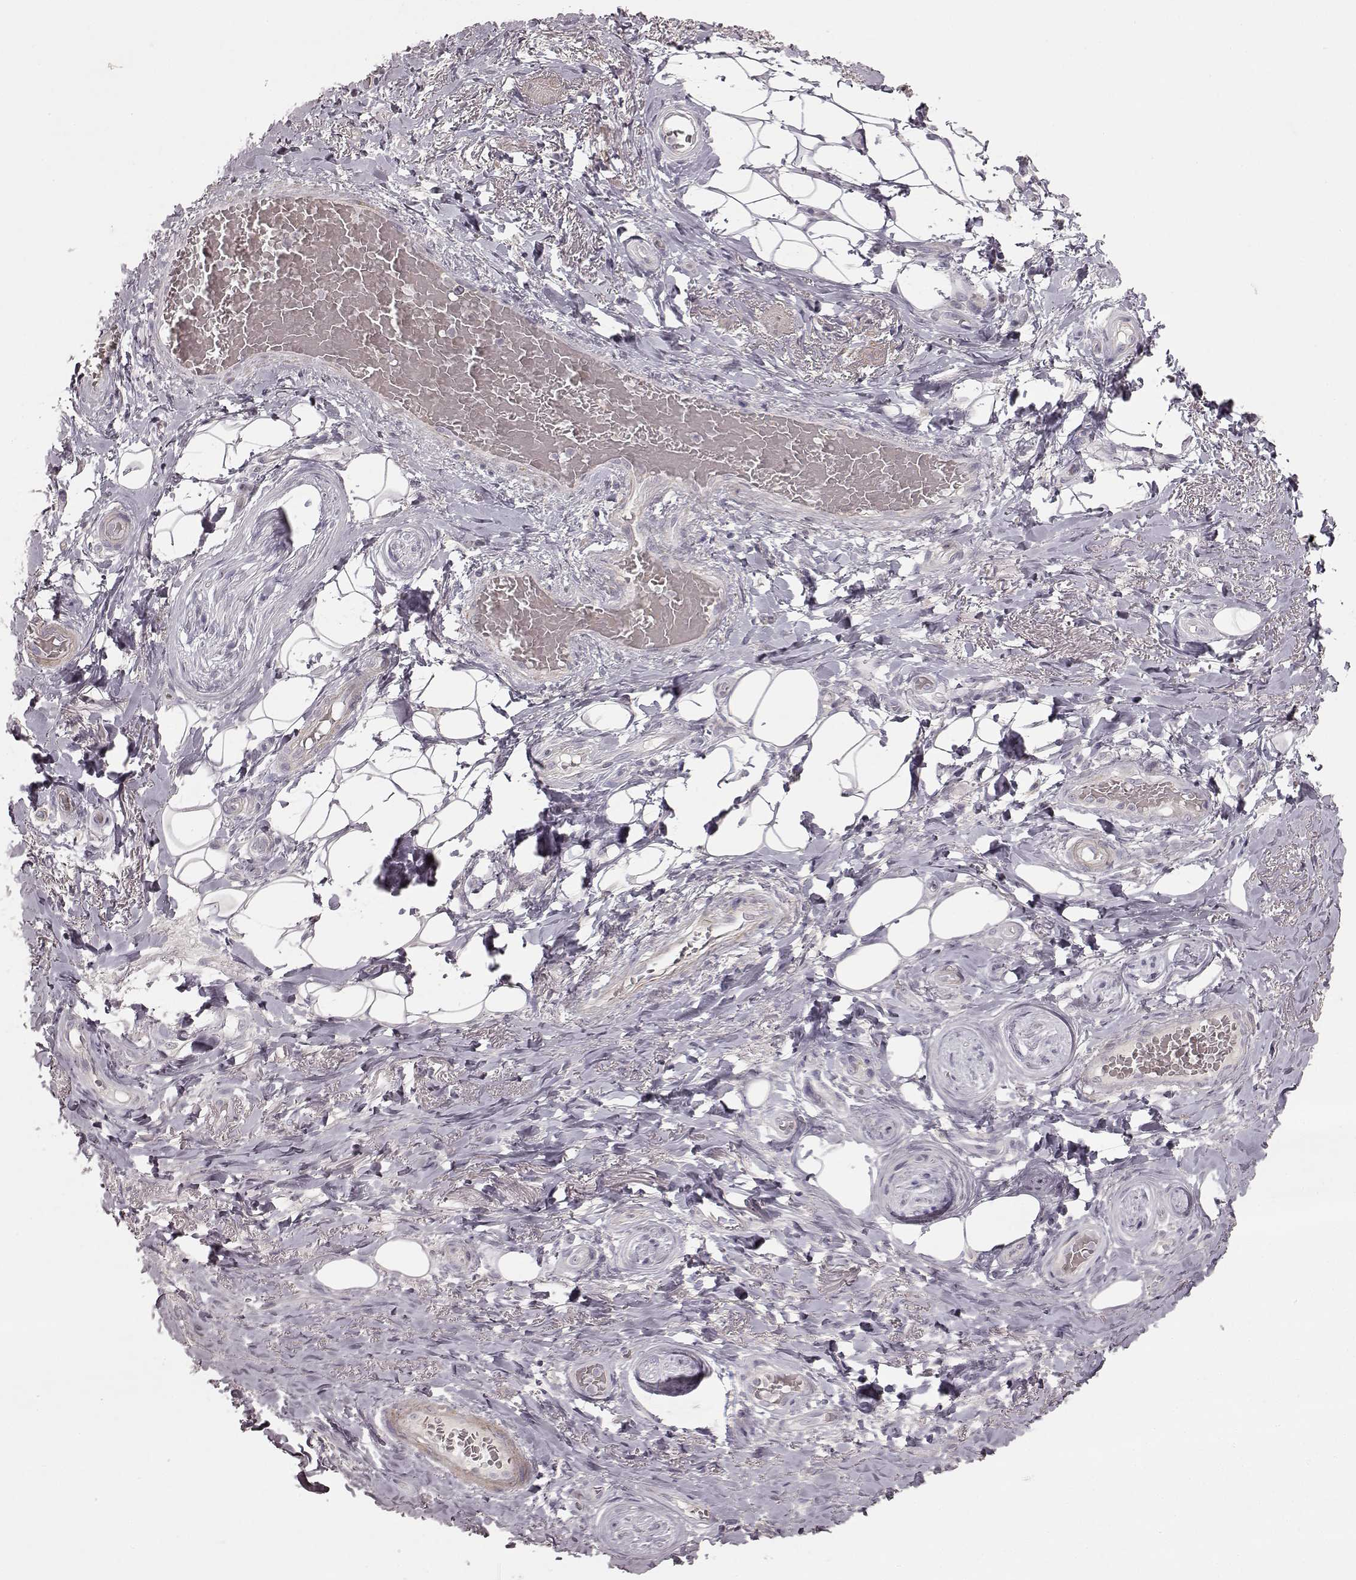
{"staining": {"intensity": "negative", "quantity": "none", "location": "none"}, "tissue": "adipose tissue", "cell_type": "Adipocytes", "image_type": "normal", "snomed": [{"axis": "morphology", "description": "Normal tissue, NOS"}, {"axis": "topography", "description": "Anal"}, {"axis": "topography", "description": "Peripheral nerve tissue"}], "caption": "Adipocytes are negative for protein expression in normal human adipose tissue. The staining is performed using DAB brown chromogen with nuclei counter-stained in using hematoxylin.", "gene": "PRLHR", "patient": {"sex": "male", "age": 53}}